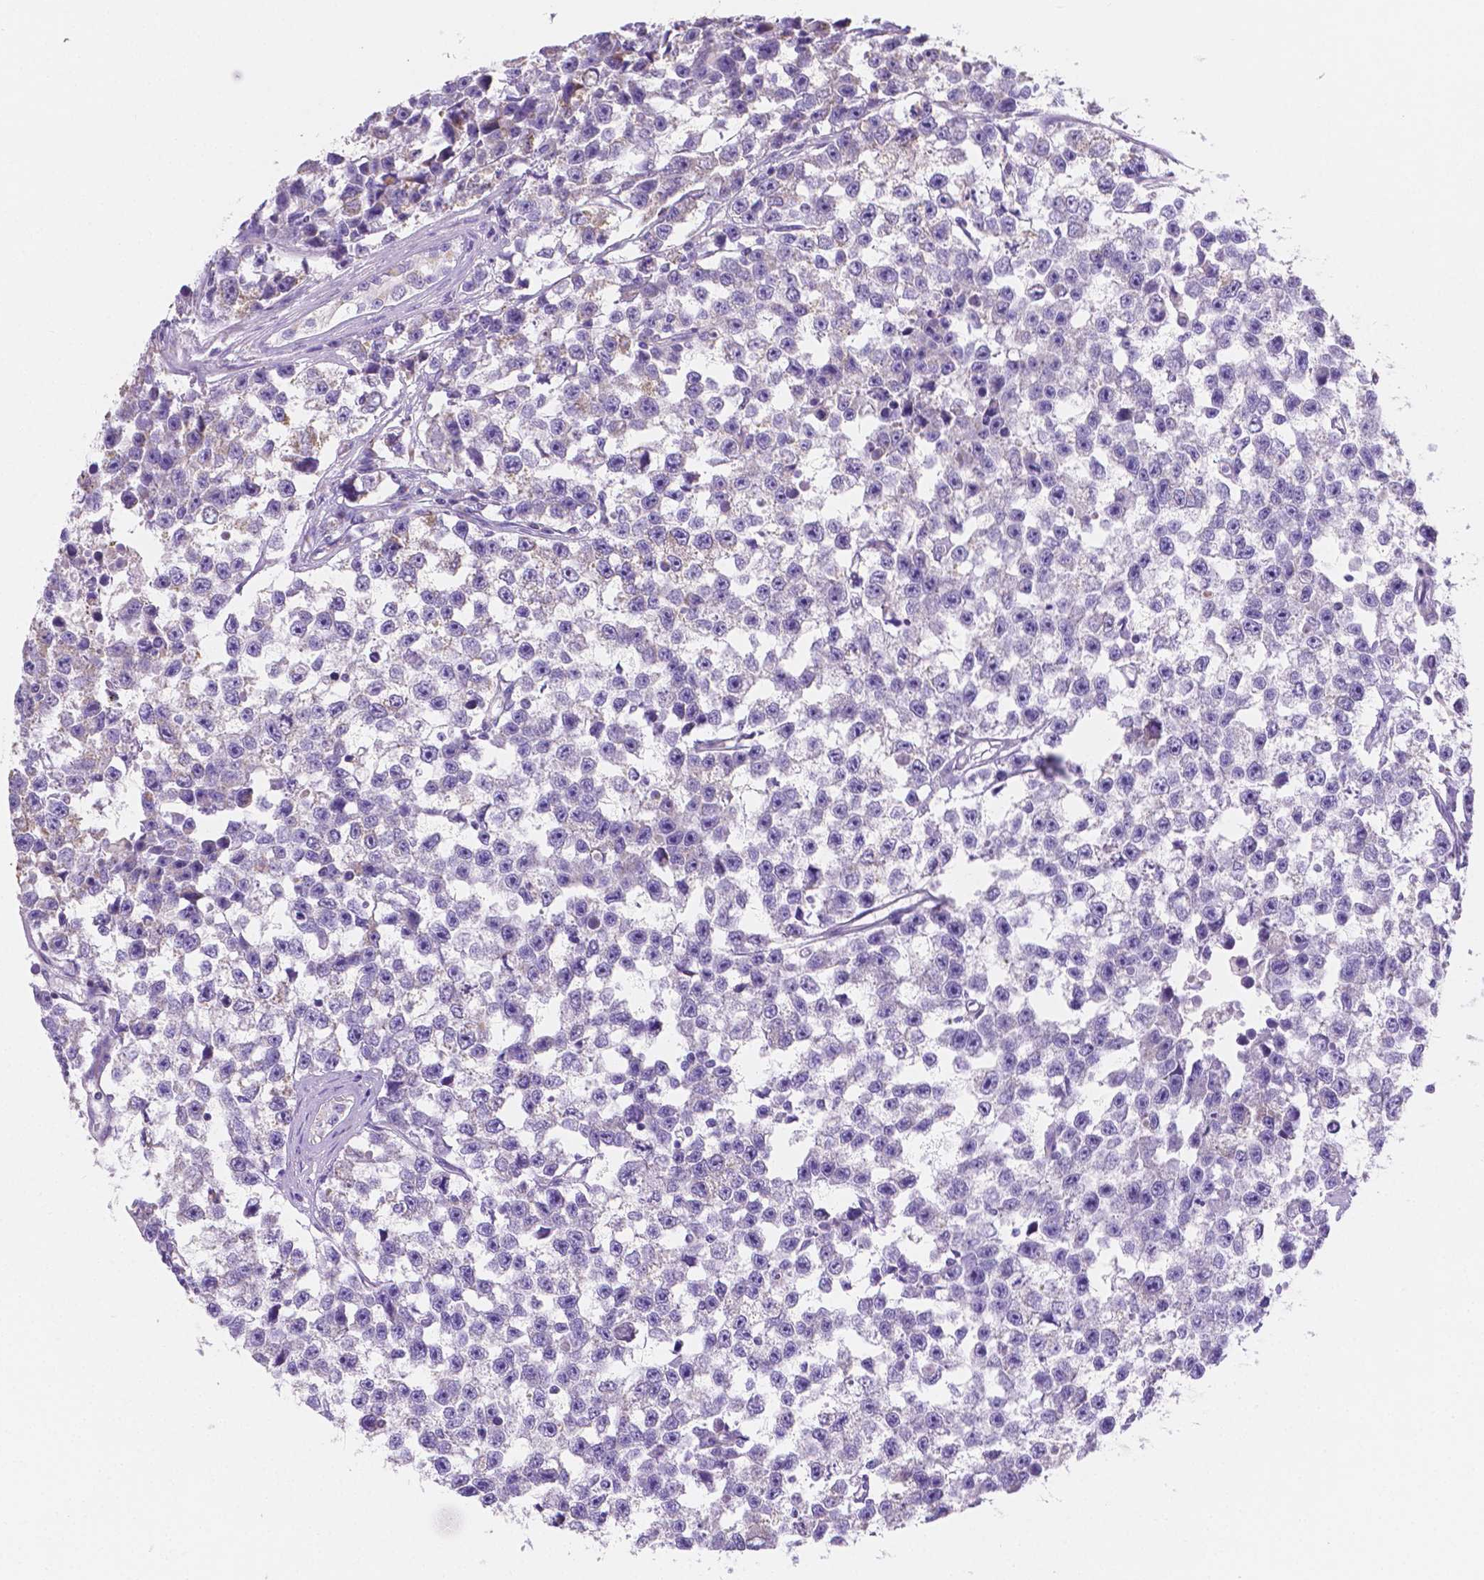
{"staining": {"intensity": "negative", "quantity": "none", "location": "none"}, "tissue": "testis cancer", "cell_type": "Tumor cells", "image_type": "cancer", "snomed": [{"axis": "morphology", "description": "Seminoma, NOS"}, {"axis": "topography", "description": "Testis"}], "caption": "A histopathology image of human seminoma (testis) is negative for staining in tumor cells.", "gene": "SGTB", "patient": {"sex": "male", "age": 26}}